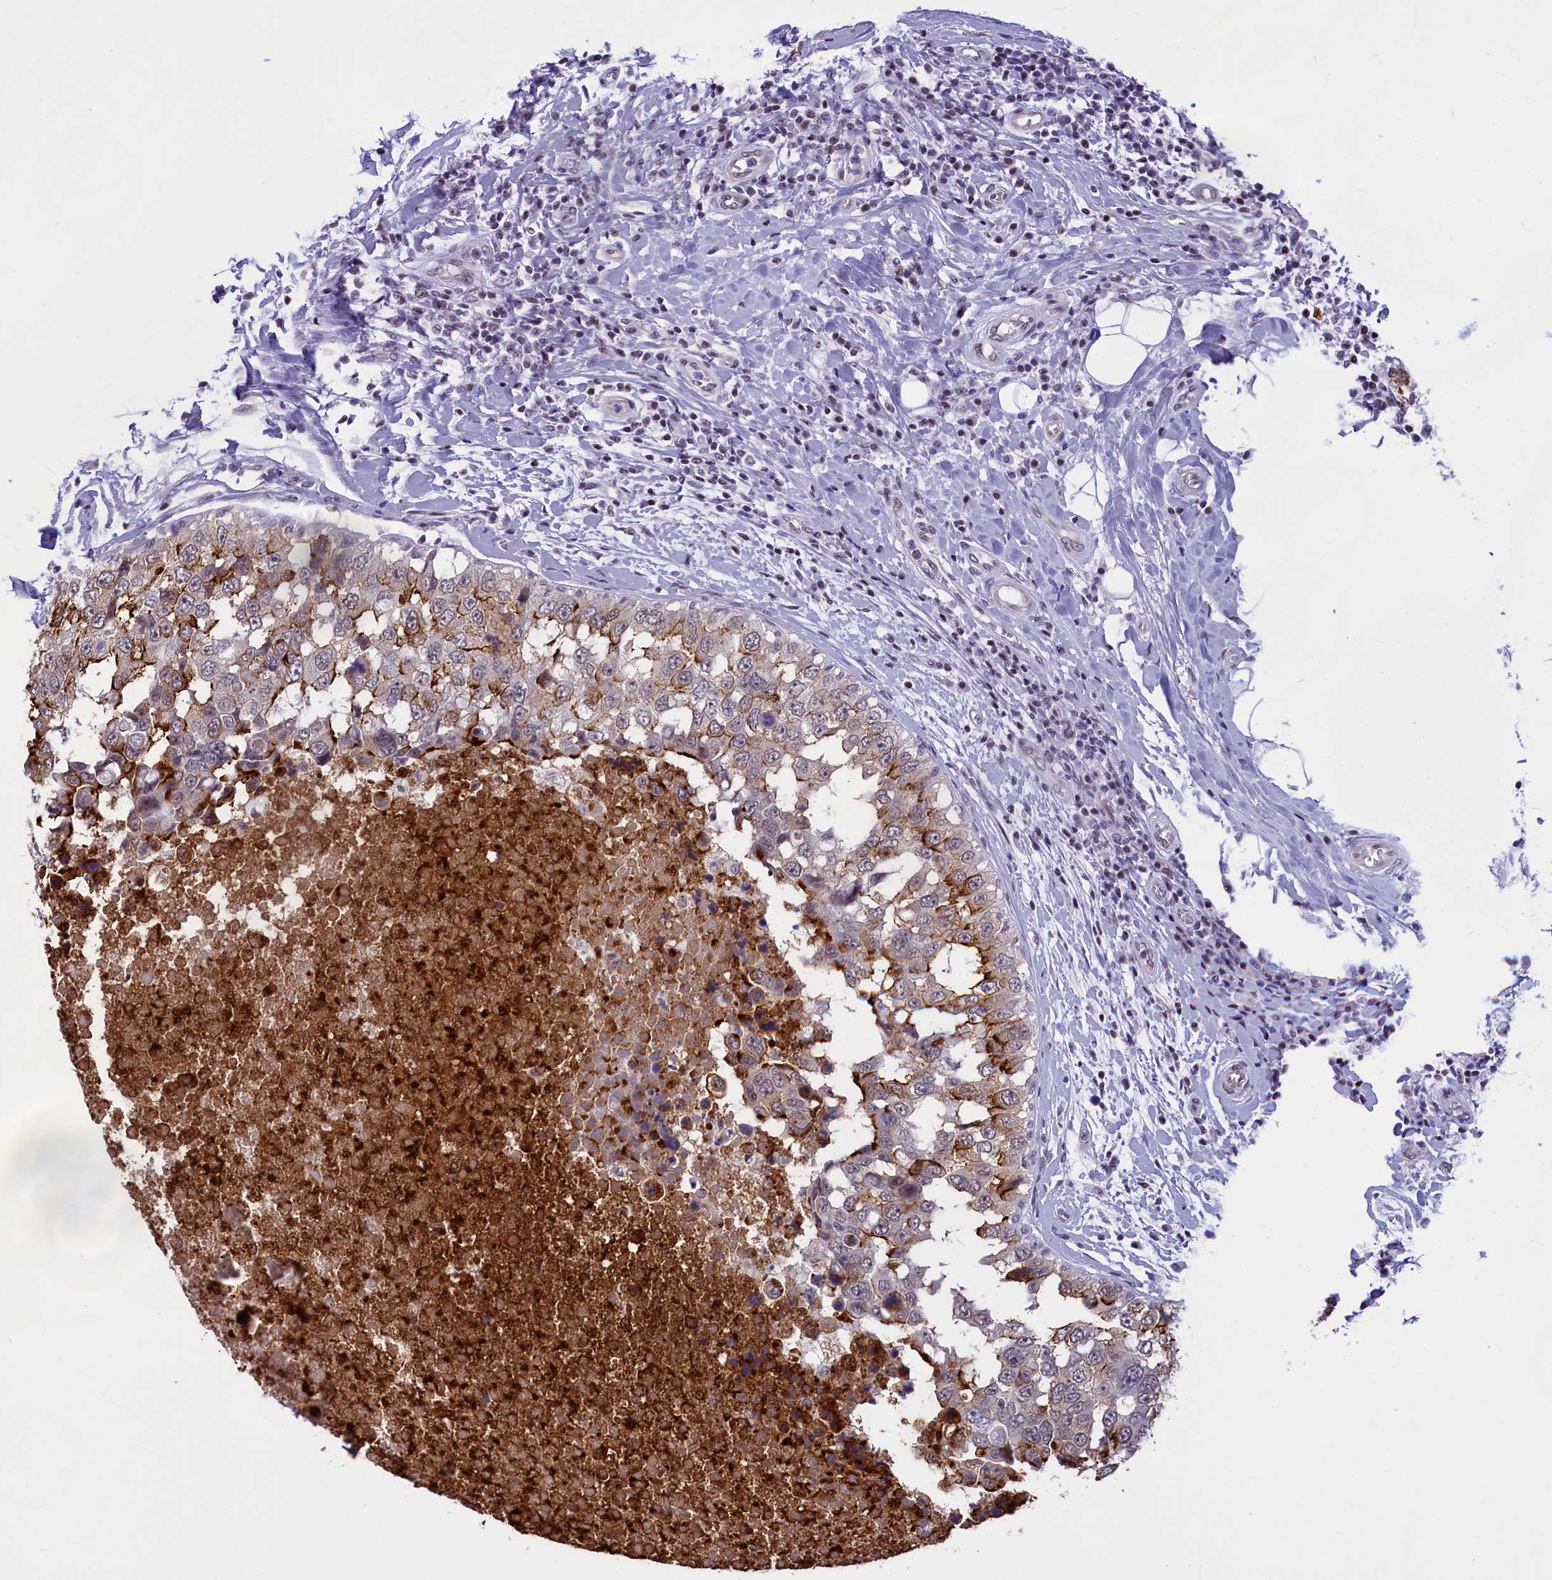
{"staining": {"intensity": "strong", "quantity": "25%-75%", "location": "cytoplasmic/membranous"}, "tissue": "breast cancer", "cell_type": "Tumor cells", "image_type": "cancer", "snomed": [{"axis": "morphology", "description": "Duct carcinoma"}, {"axis": "topography", "description": "Breast"}], "caption": "Tumor cells exhibit high levels of strong cytoplasmic/membranous staining in approximately 25%-75% of cells in human breast invasive ductal carcinoma. (DAB = brown stain, brightfield microscopy at high magnification).", "gene": "SPIRE2", "patient": {"sex": "female", "age": 27}}